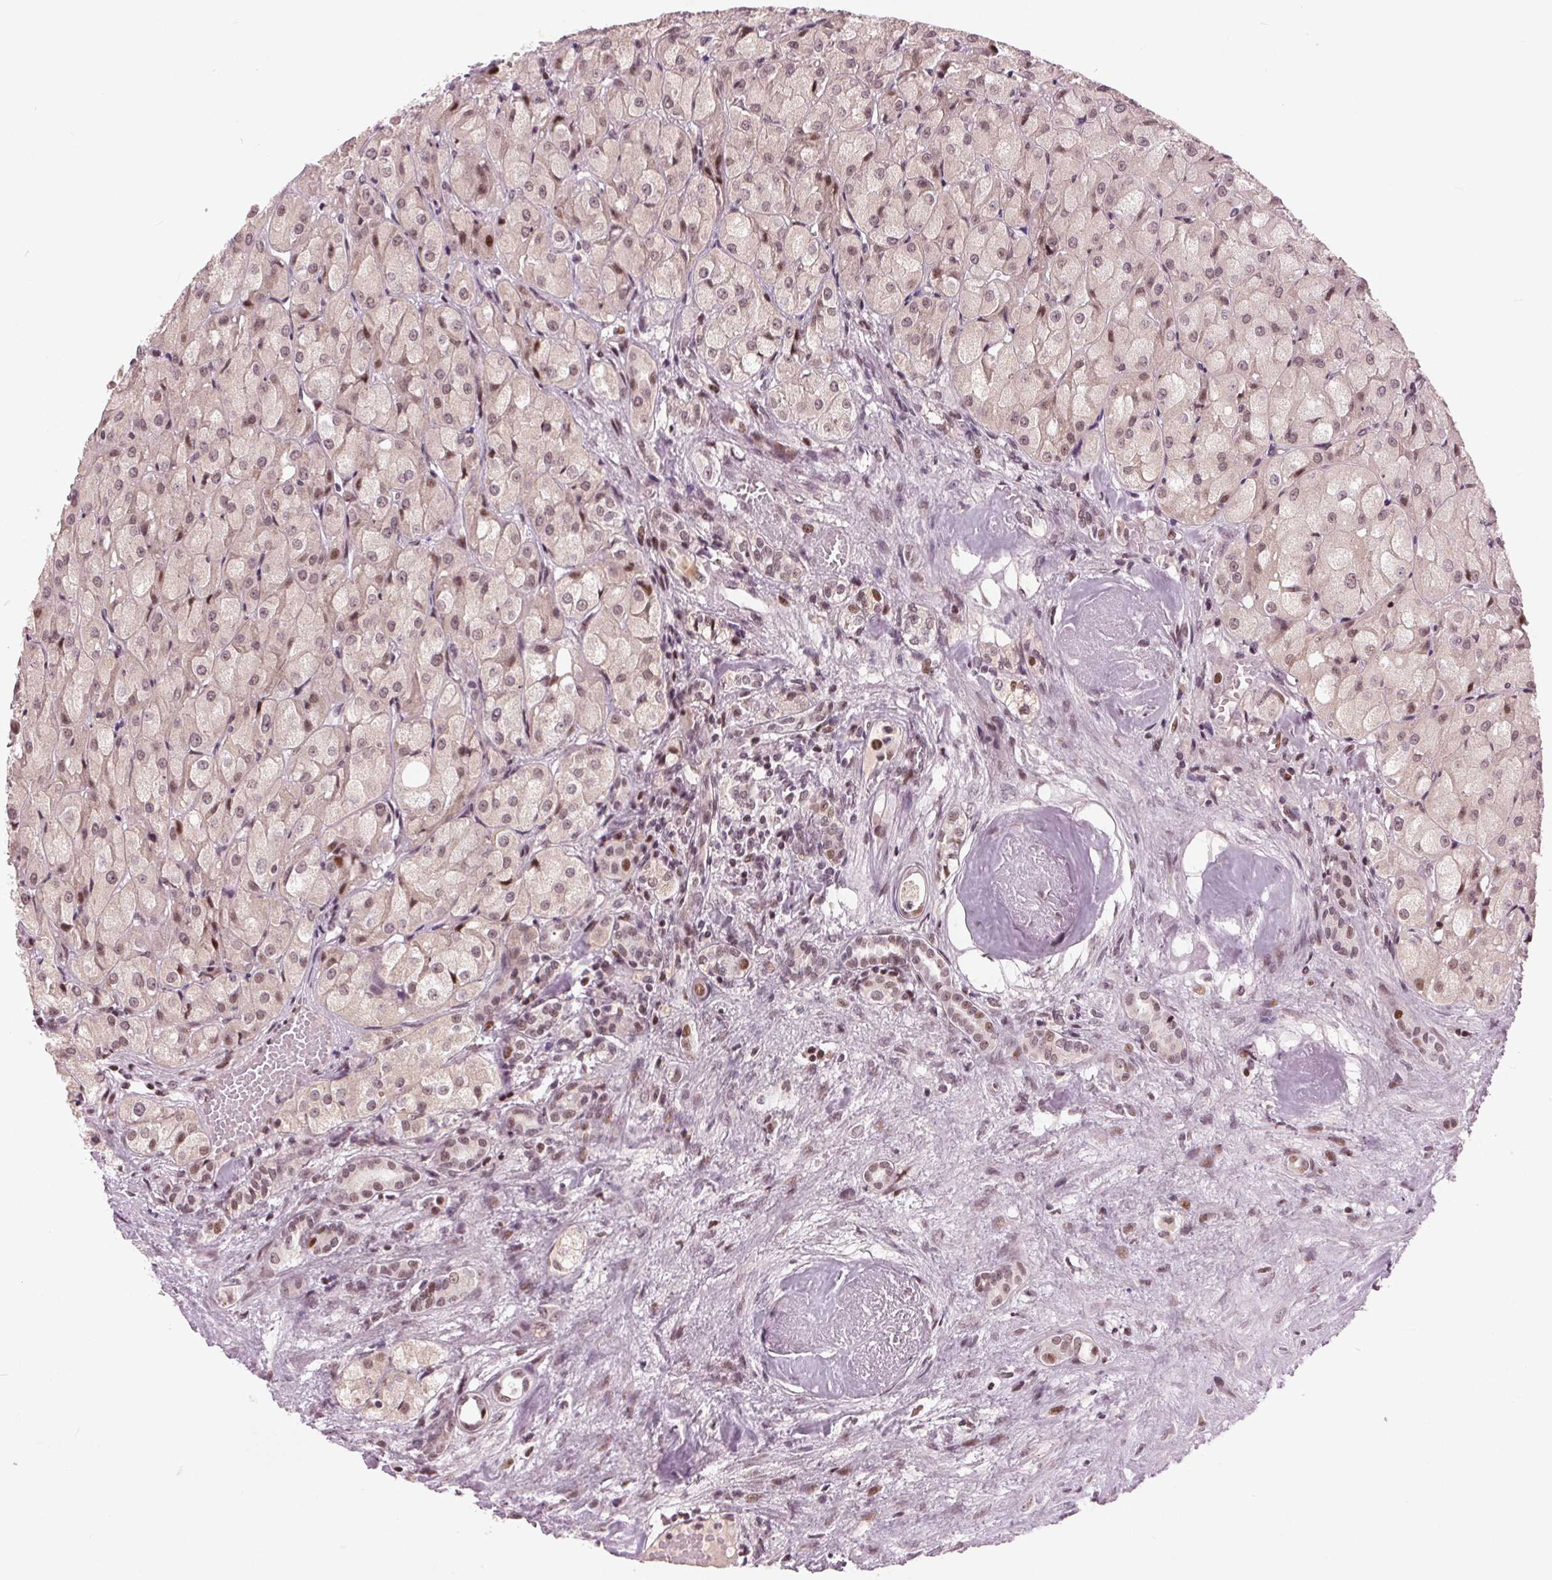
{"staining": {"intensity": "weak", "quantity": ">75%", "location": "nuclear"}, "tissue": "renal cancer", "cell_type": "Tumor cells", "image_type": "cancer", "snomed": [{"axis": "morphology", "description": "Adenocarcinoma, NOS"}, {"axis": "topography", "description": "Kidney"}], "caption": "Weak nuclear protein expression is present in about >75% of tumor cells in adenocarcinoma (renal).", "gene": "TTC34", "patient": {"sex": "male", "age": 72}}